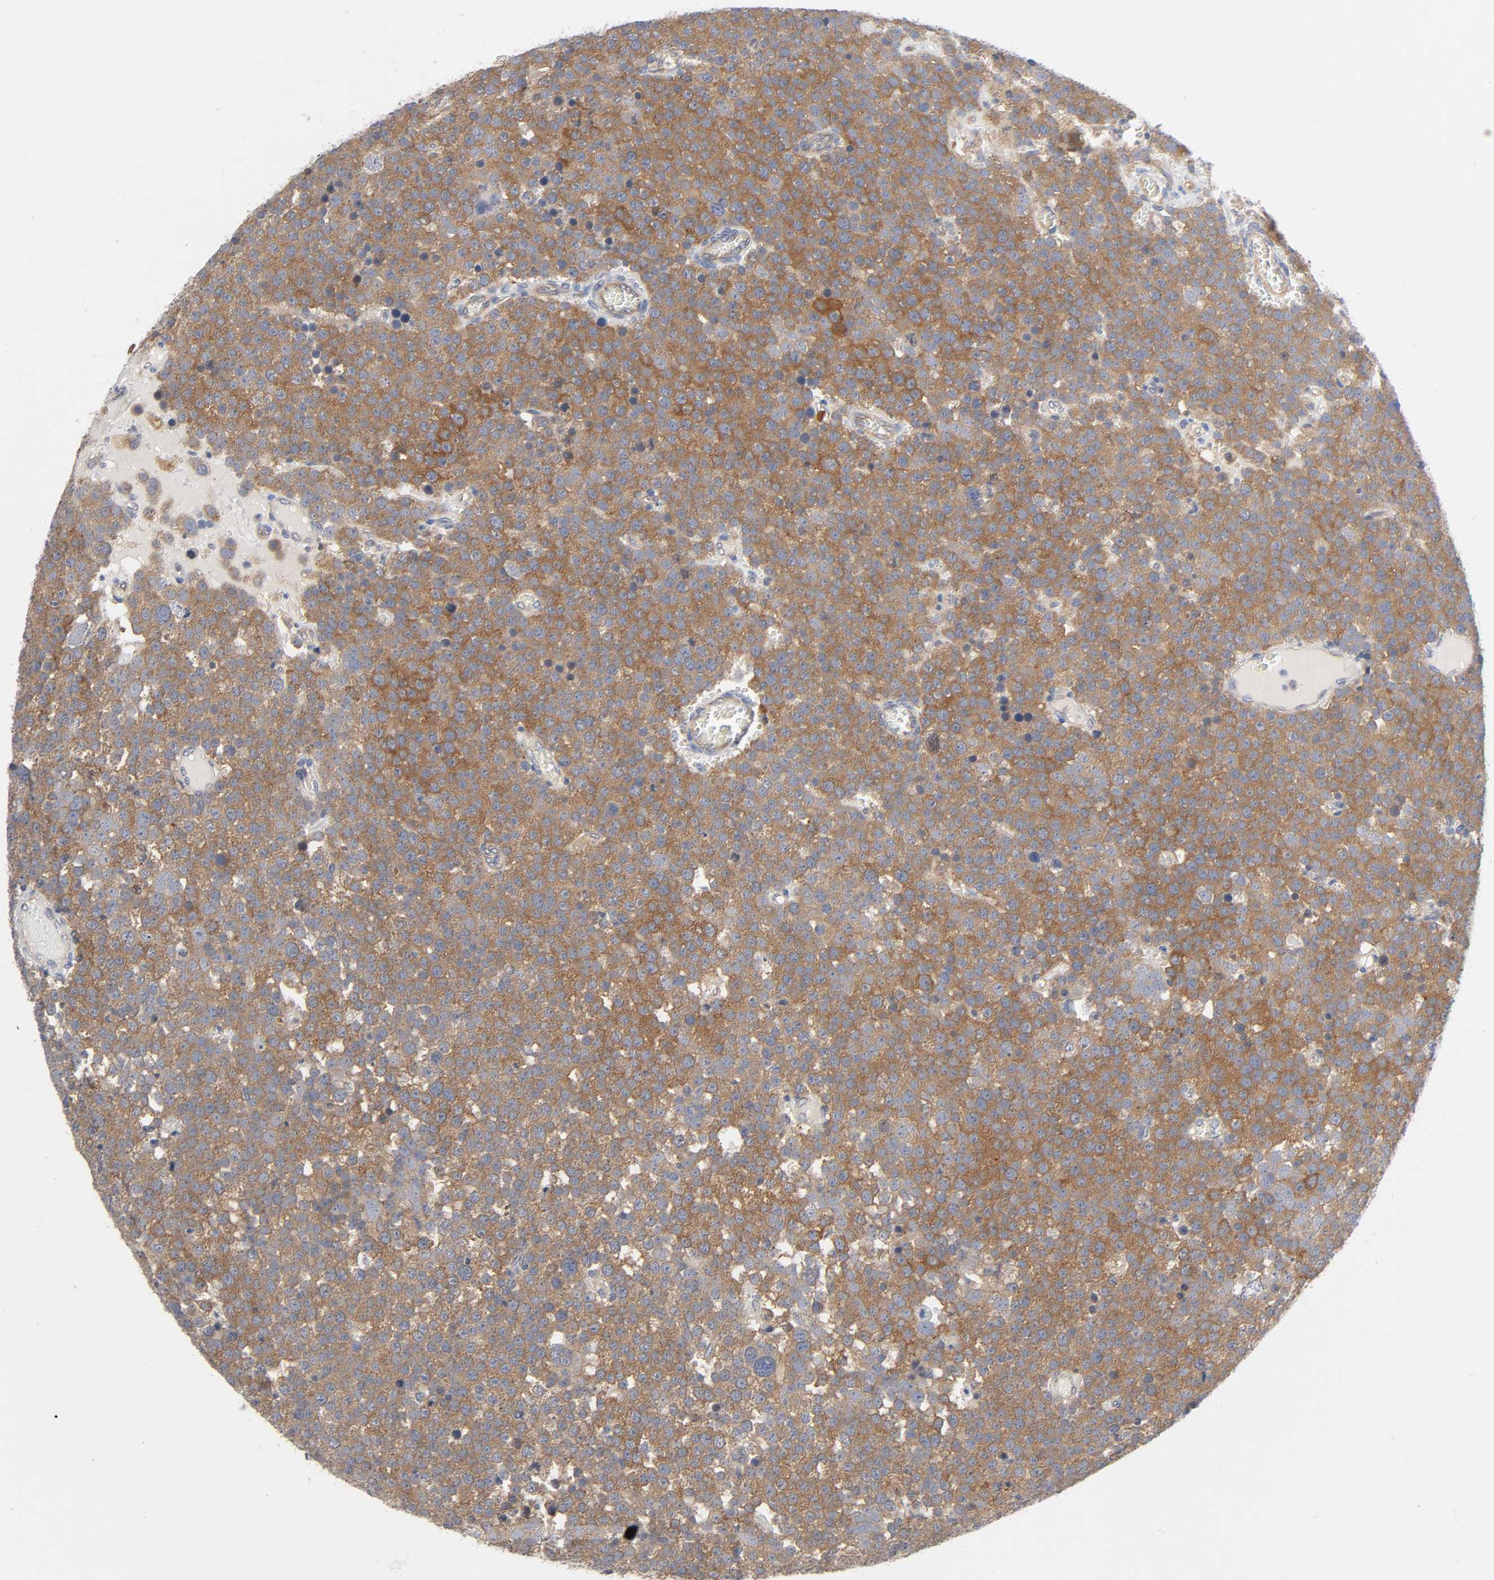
{"staining": {"intensity": "moderate", "quantity": ">75%", "location": "cytoplasmic/membranous"}, "tissue": "testis cancer", "cell_type": "Tumor cells", "image_type": "cancer", "snomed": [{"axis": "morphology", "description": "Seminoma, NOS"}, {"axis": "topography", "description": "Testis"}], "caption": "About >75% of tumor cells in testis seminoma show moderate cytoplasmic/membranous protein expression as visualized by brown immunohistochemical staining.", "gene": "SCHIP1", "patient": {"sex": "male", "age": 71}}